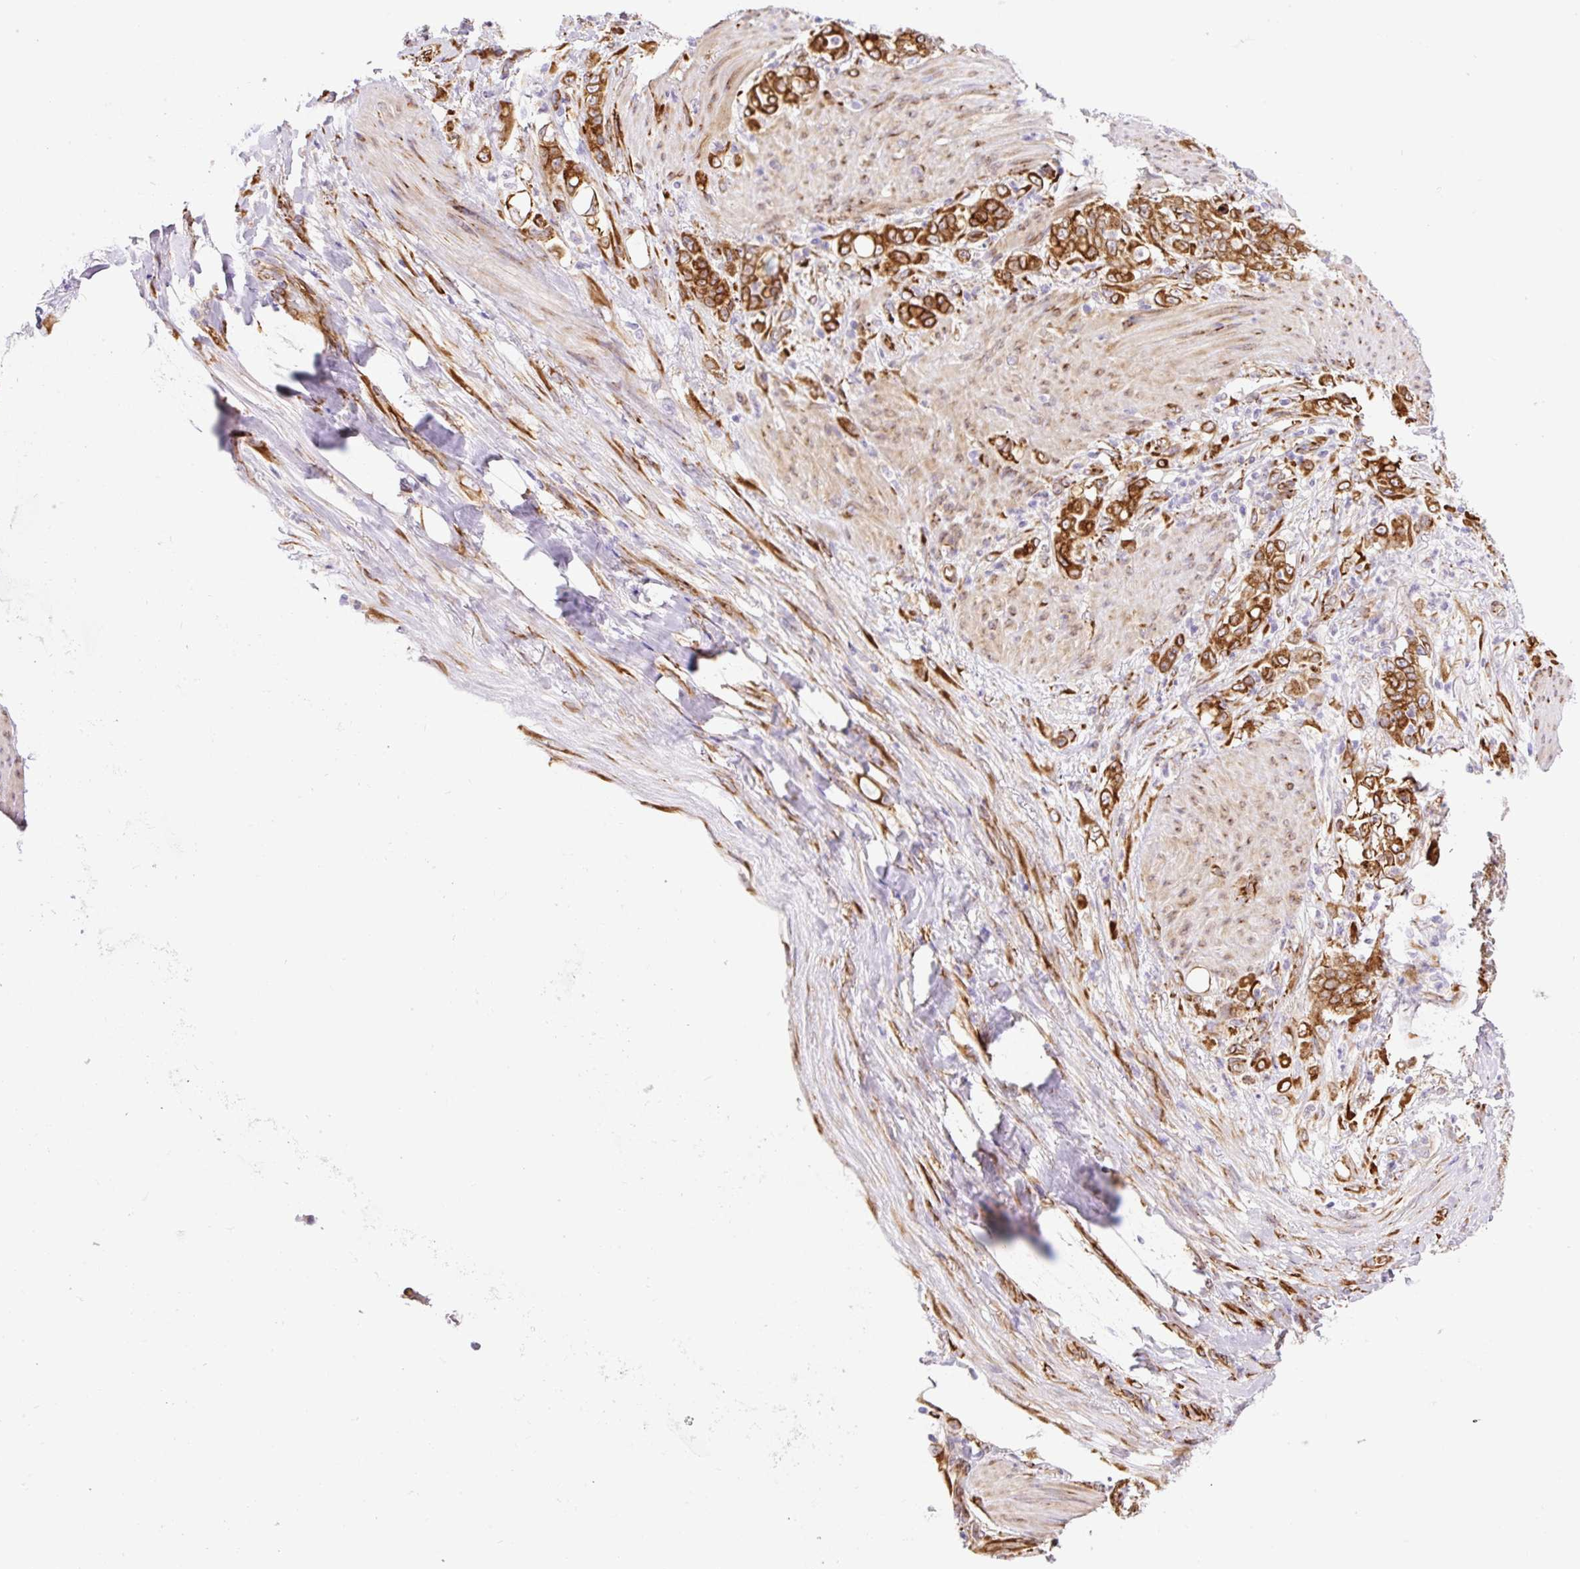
{"staining": {"intensity": "strong", "quantity": ">75%", "location": "cytoplasmic/membranous"}, "tissue": "stomach cancer", "cell_type": "Tumor cells", "image_type": "cancer", "snomed": [{"axis": "morphology", "description": "Adenocarcinoma, NOS"}, {"axis": "topography", "description": "Stomach"}], "caption": "A high-resolution micrograph shows immunohistochemistry (IHC) staining of stomach adenocarcinoma, which displays strong cytoplasmic/membranous staining in approximately >75% of tumor cells. The protein of interest is shown in brown color, while the nuclei are stained blue.", "gene": "RAB30", "patient": {"sex": "female", "age": 79}}